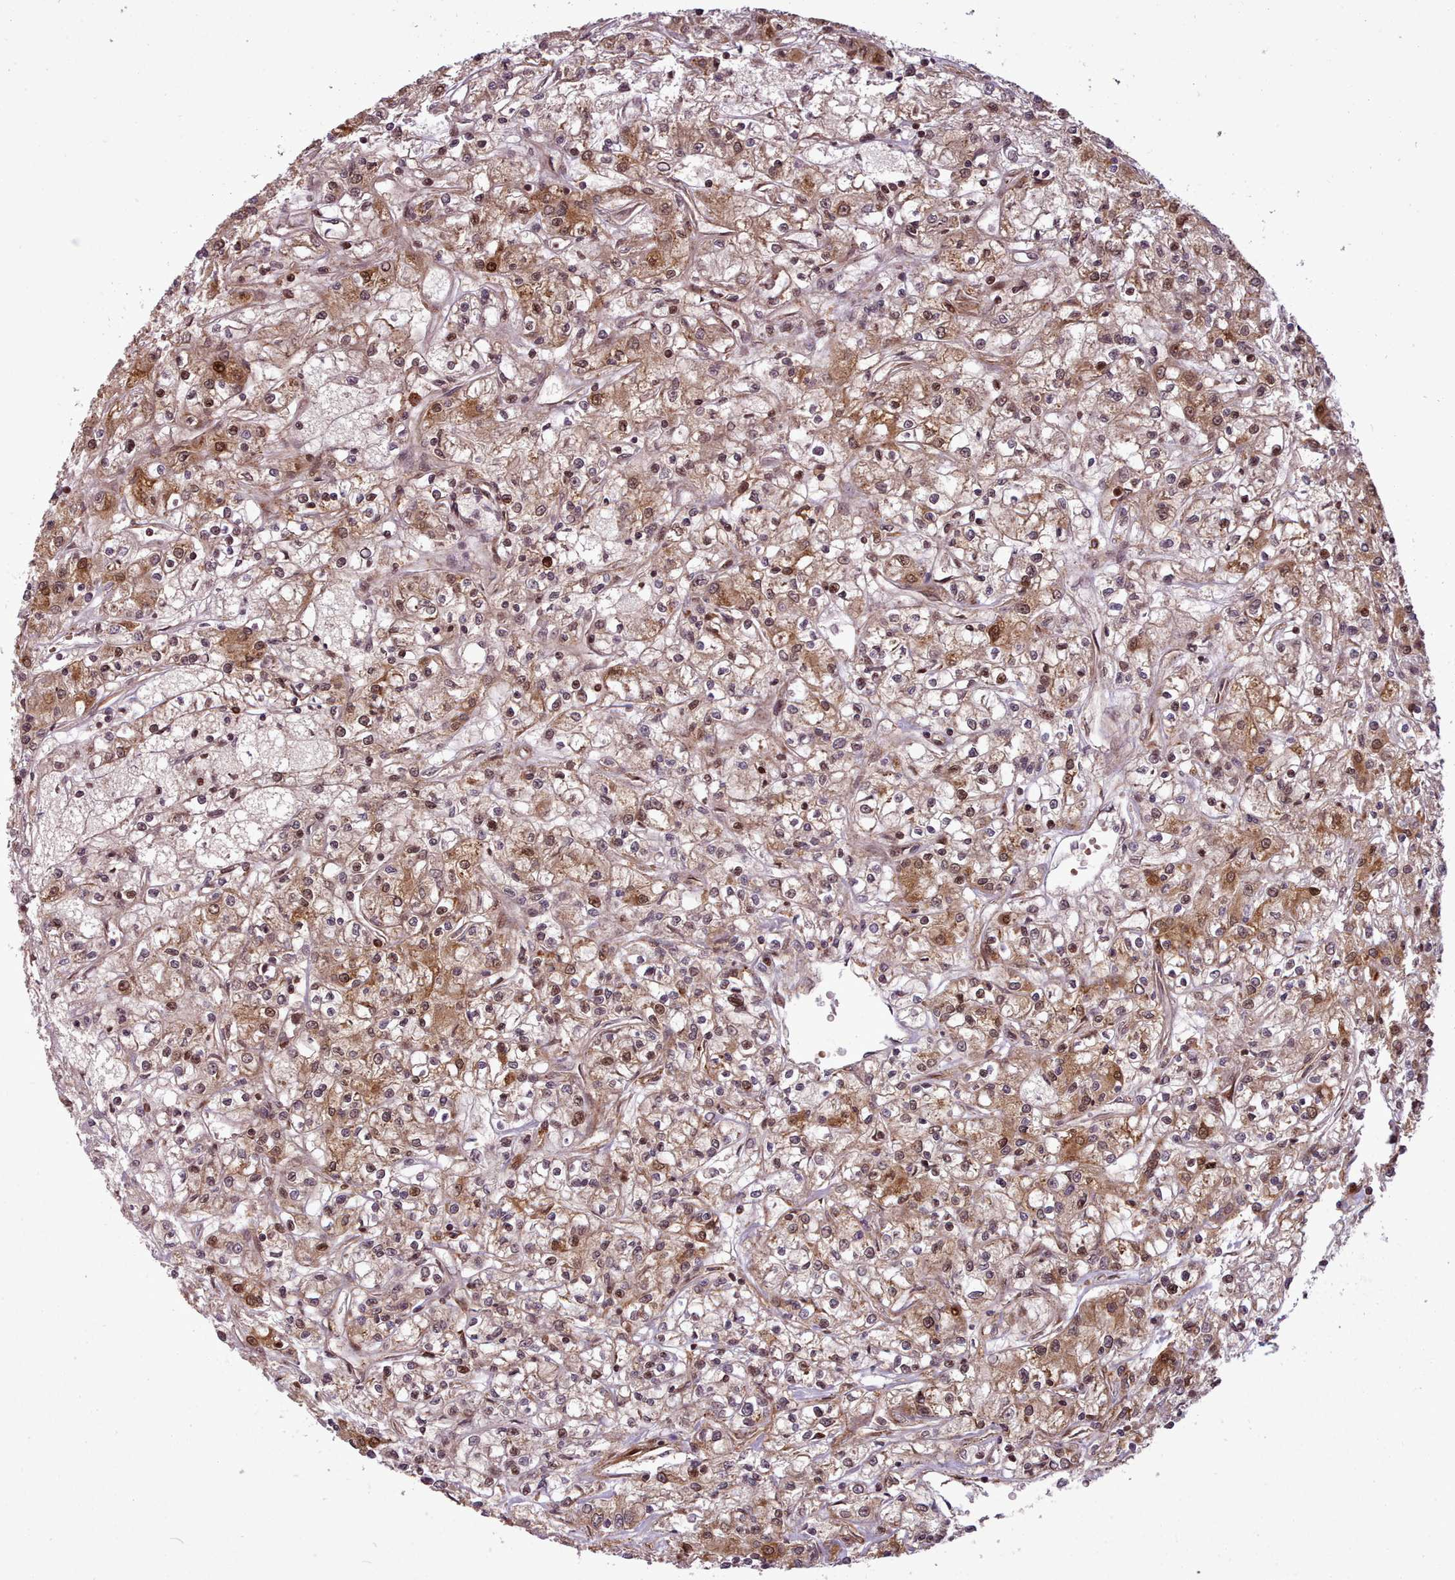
{"staining": {"intensity": "strong", "quantity": "25%-75%", "location": "cytoplasmic/membranous,nuclear"}, "tissue": "renal cancer", "cell_type": "Tumor cells", "image_type": "cancer", "snomed": [{"axis": "morphology", "description": "Adenocarcinoma, NOS"}, {"axis": "topography", "description": "Kidney"}], "caption": "Renal adenocarcinoma tissue reveals strong cytoplasmic/membranous and nuclear staining in about 25%-75% of tumor cells, visualized by immunohistochemistry.", "gene": "NLRP7", "patient": {"sex": "female", "age": 59}}